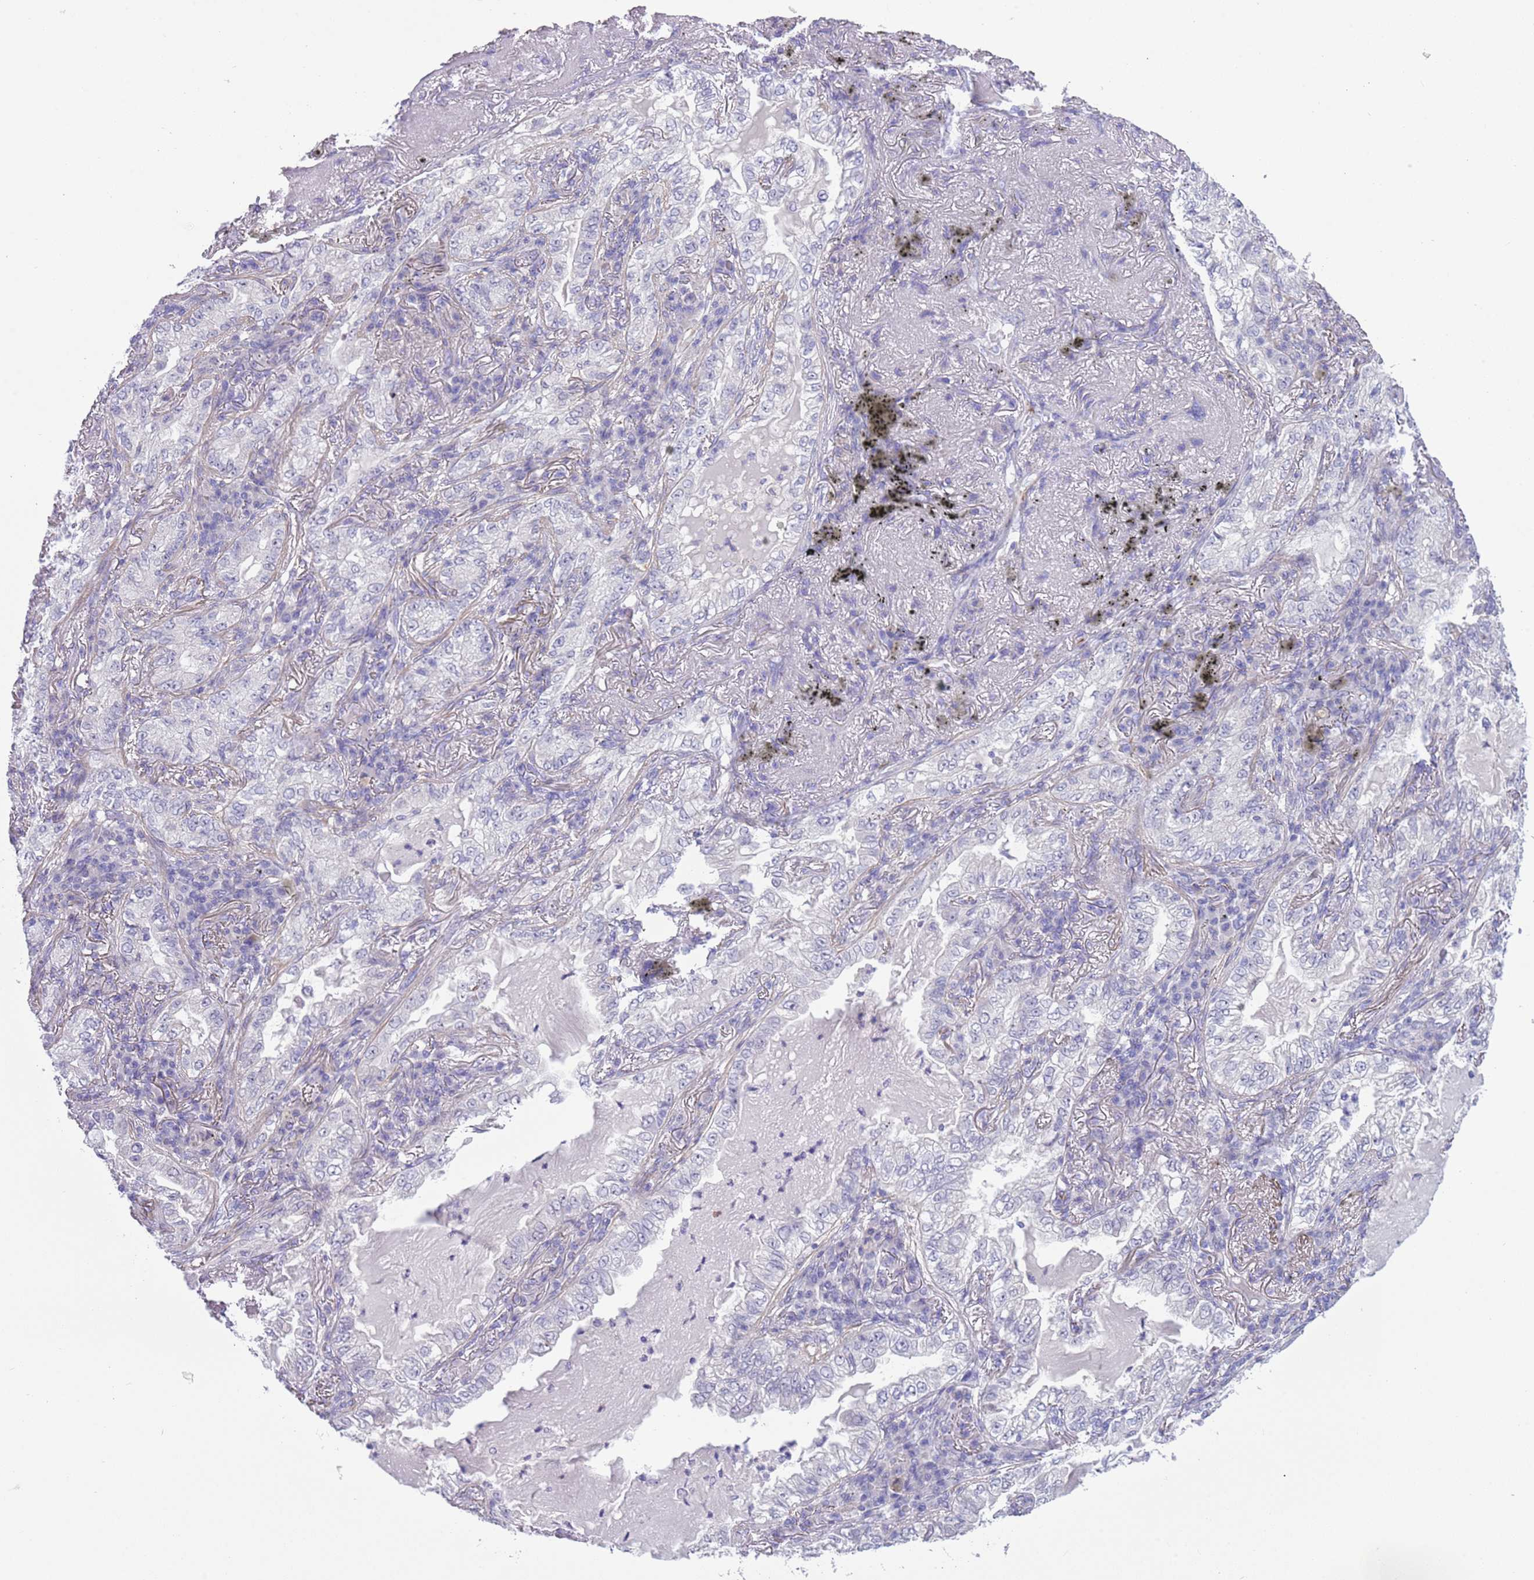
{"staining": {"intensity": "negative", "quantity": "none", "location": "none"}, "tissue": "lung cancer", "cell_type": "Tumor cells", "image_type": "cancer", "snomed": [{"axis": "morphology", "description": "Adenocarcinoma, NOS"}, {"axis": "topography", "description": "Lung"}], "caption": "A photomicrograph of human lung cancer (adenocarcinoma) is negative for staining in tumor cells.", "gene": "TSGA13", "patient": {"sex": "female", "age": 73}}